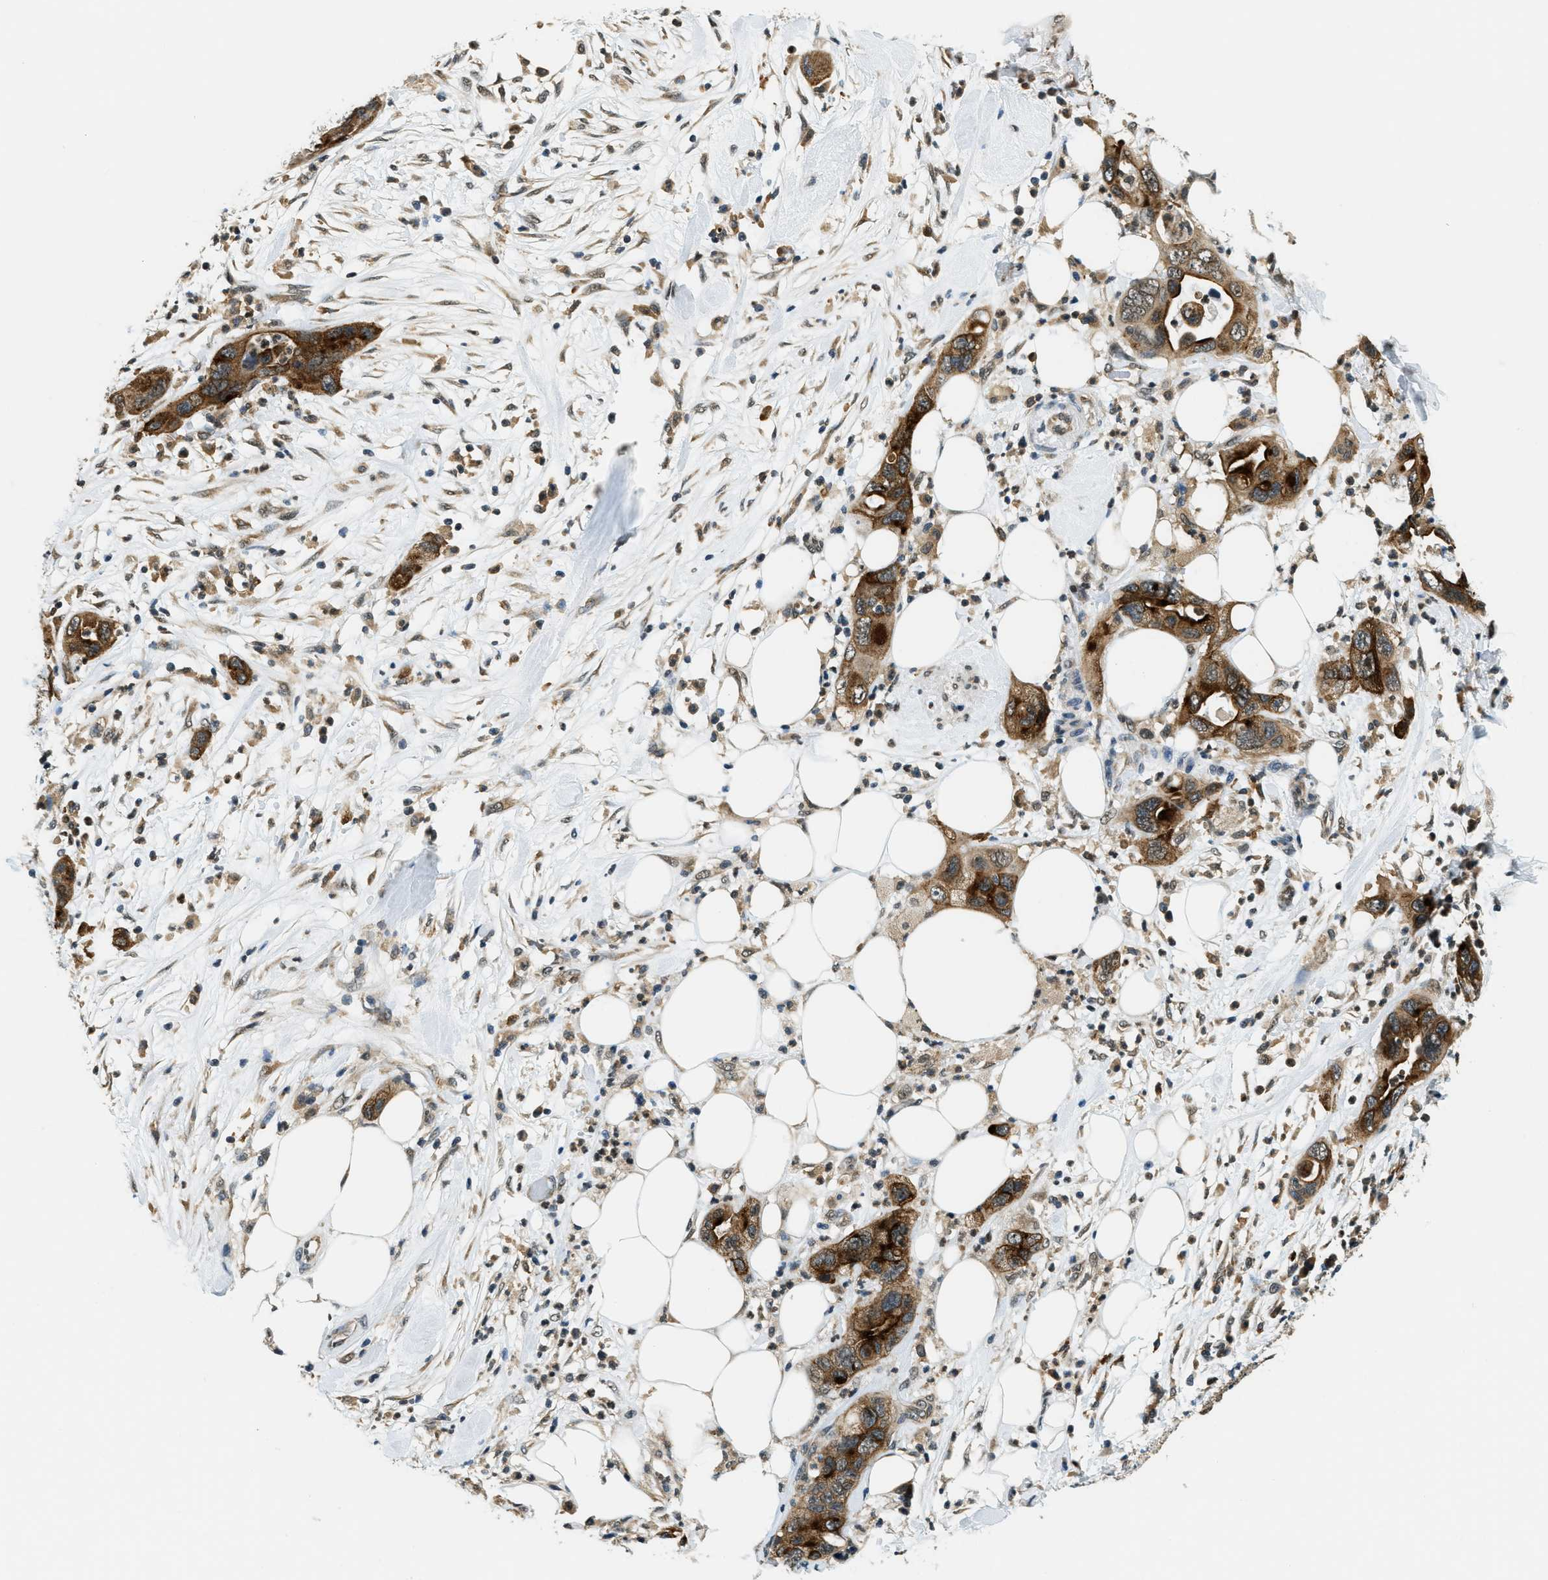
{"staining": {"intensity": "strong", "quantity": ">75%", "location": "cytoplasmic/membranous"}, "tissue": "pancreatic cancer", "cell_type": "Tumor cells", "image_type": "cancer", "snomed": [{"axis": "morphology", "description": "Adenocarcinoma, NOS"}, {"axis": "topography", "description": "Pancreas"}], "caption": "Immunohistochemical staining of adenocarcinoma (pancreatic) shows high levels of strong cytoplasmic/membranous expression in about >75% of tumor cells. Immunohistochemistry (ihc) stains the protein of interest in brown and the nuclei are stained blue.", "gene": "RAB11FIP1", "patient": {"sex": "female", "age": 71}}